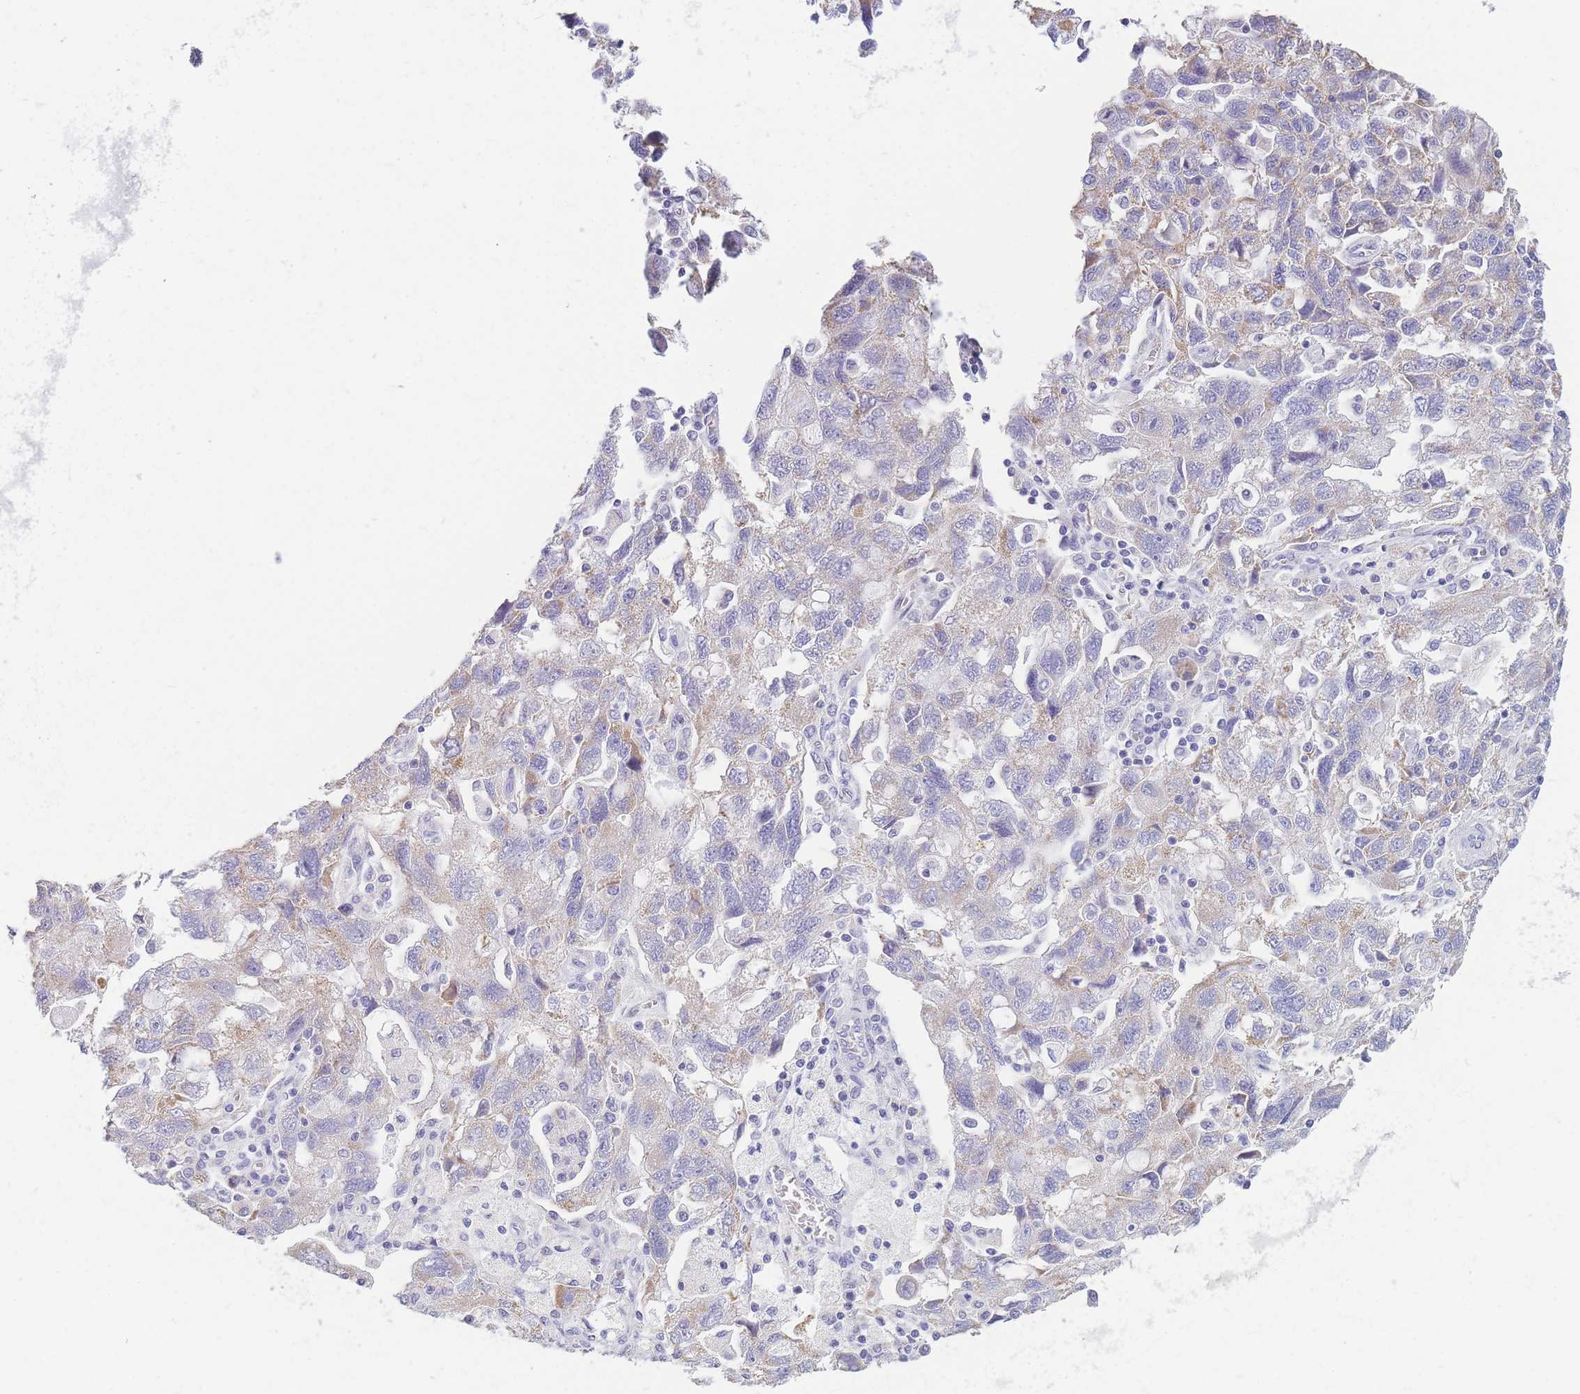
{"staining": {"intensity": "weak", "quantity": "<25%", "location": "cytoplasmic/membranous"}, "tissue": "ovarian cancer", "cell_type": "Tumor cells", "image_type": "cancer", "snomed": [{"axis": "morphology", "description": "Carcinoma, NOS"}, {"axis": "morphology", "description": "Cystadenocarcinoma, serous, NOS"}, {"axis": "topography", "description": "Ovary"}], "caption": "This is an IHC photomicrograph of human ovarian cancer. There is no staining in tumor cells.", "gene": "DHRS11", "patient": {"sex": "female", "age": 69}}